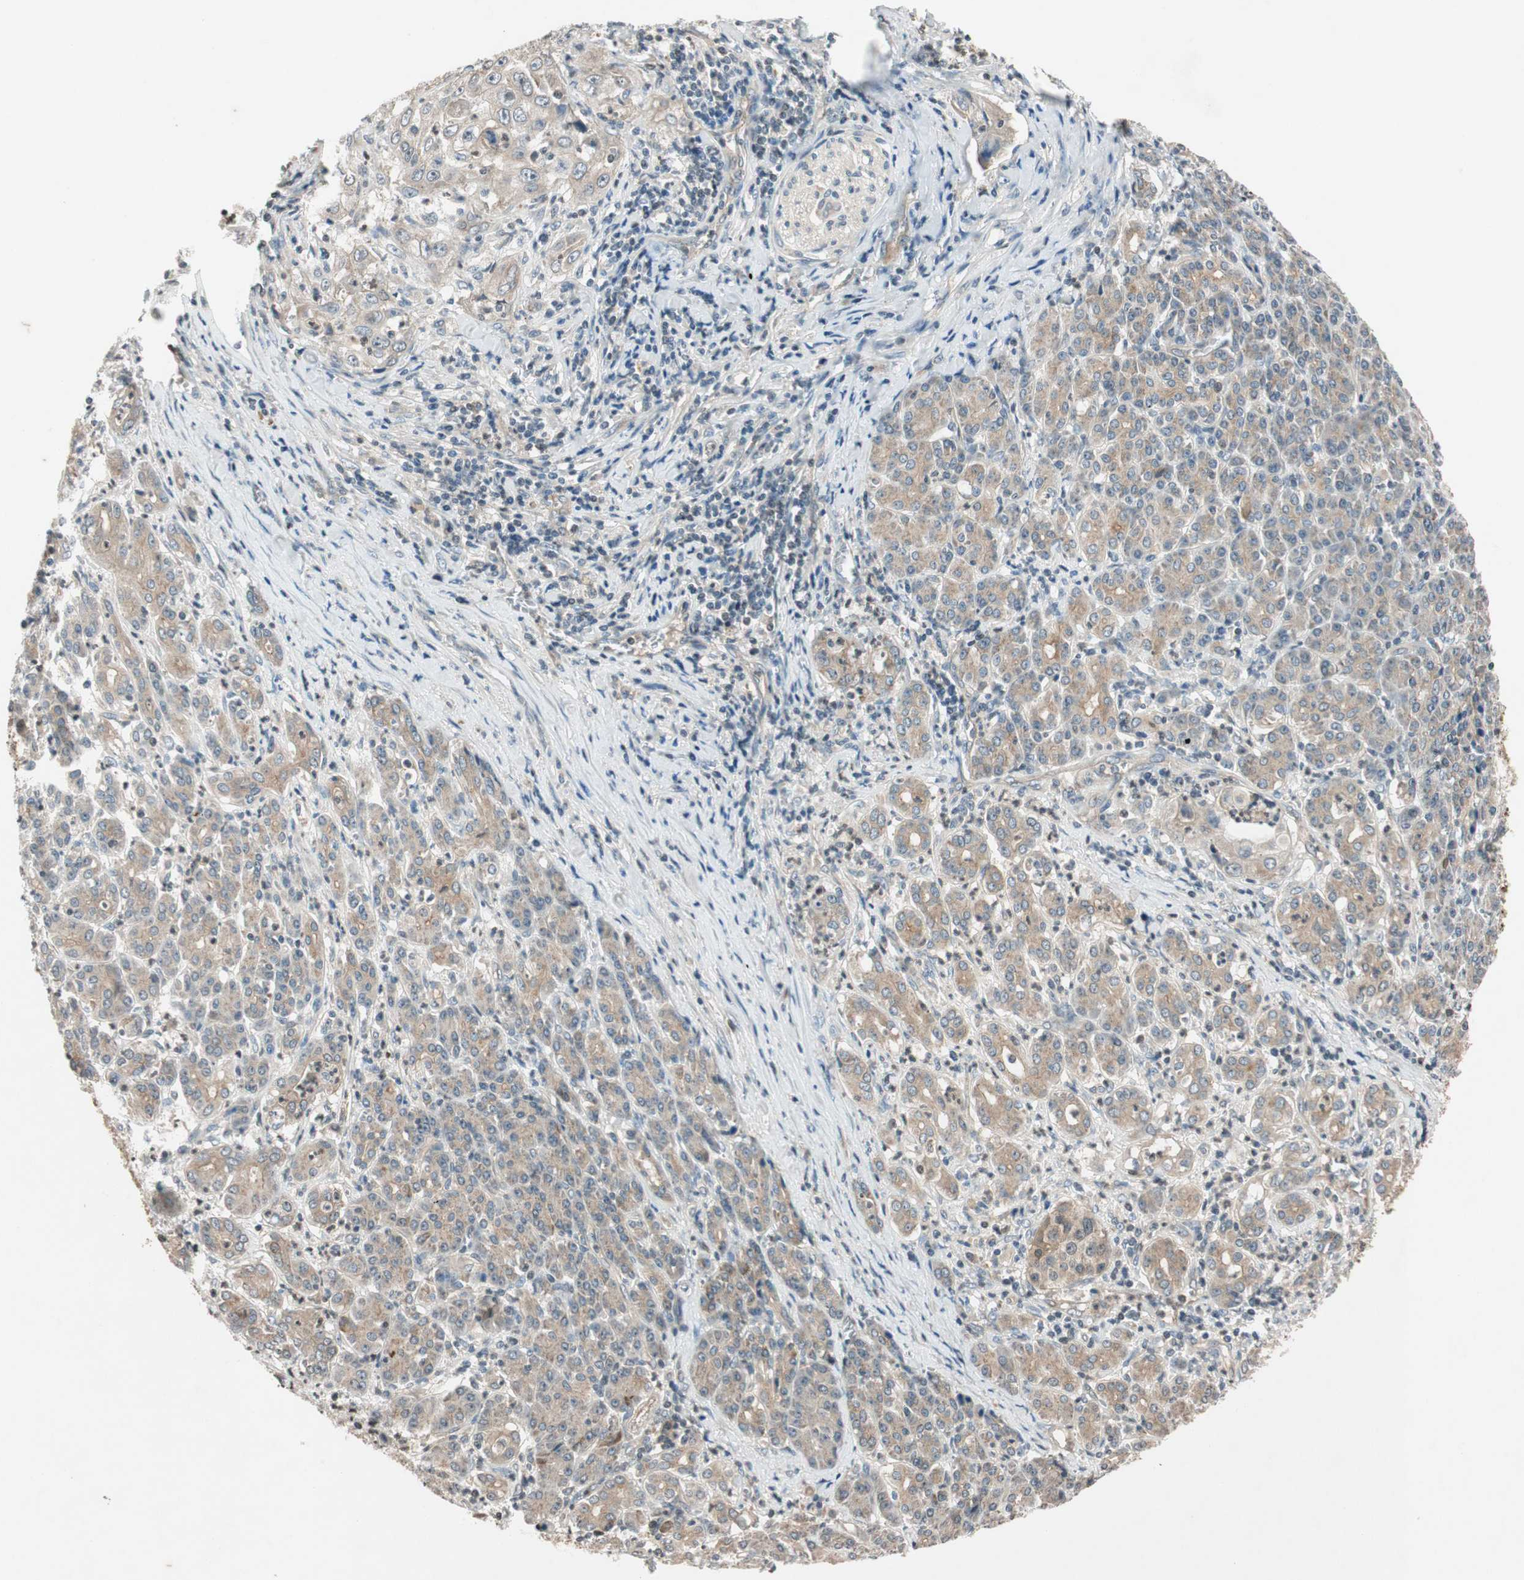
{"staining": {"intensity": "weak", "quantity": ">75%", "location": "cytoplasmic/membranous"}, "tissue": "pancreatic cancer", "cell_type": "Tumor cells", "image_type": "cancer", "snomed": [{"axis": "morphology", "description": "Adenocarcinoma, NOS"}, {"axis": "topography", "description": "Pancreas"}], "caption": "An image of human adenocarcinoma (pancreatic) stained for a protein reveals weak cytoplasmic/membranous brown staining in tumor cells. The staining is performed using DAB (3,3'-diaminobenzidine) brown chromogen to label protein expression. The nuclei are counter-stained blue using hematoxylin.", "gene": "GCLM", "patient": {"sex": "male", "age": 70}}